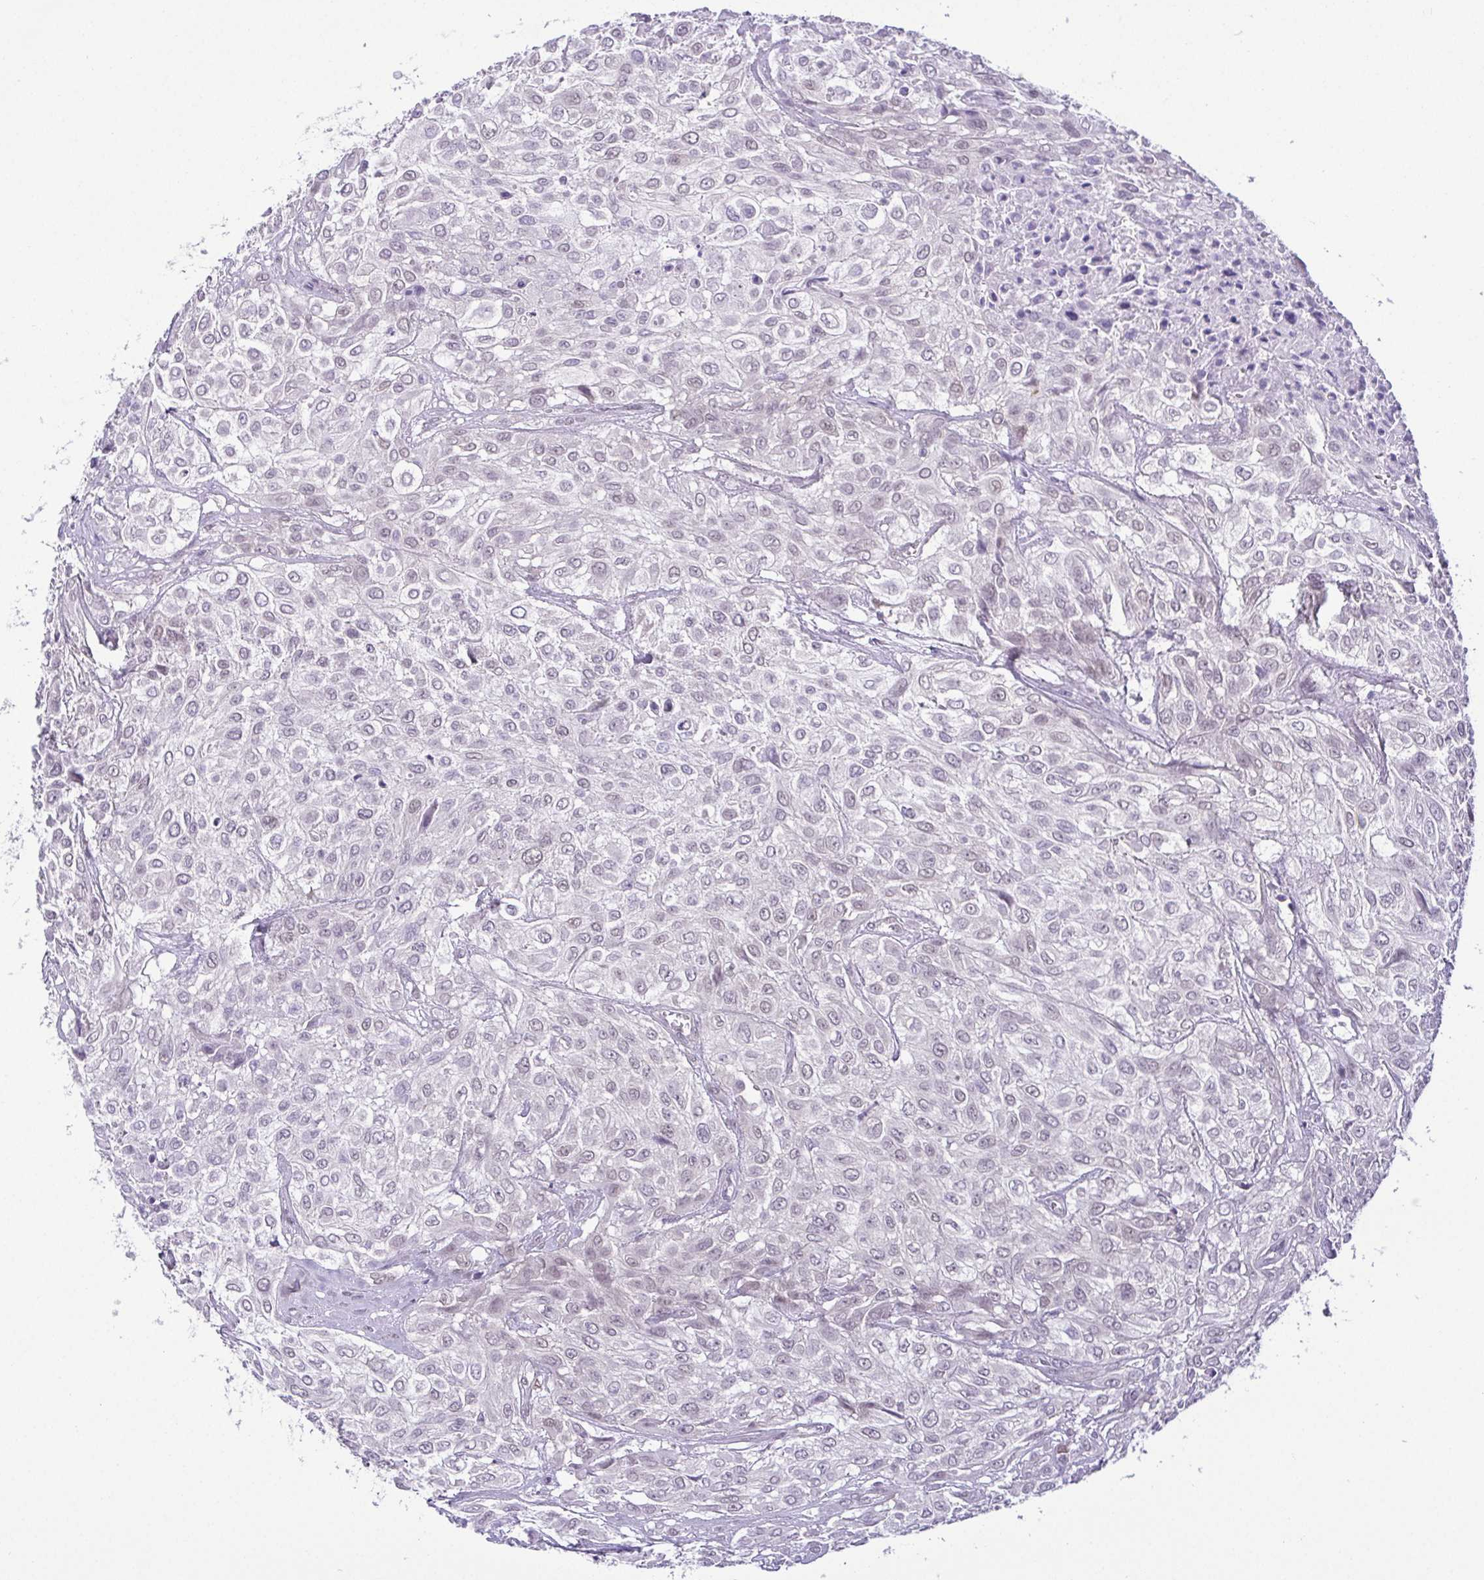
{"staining": {"intensity": "negative", "quantity": "none", "location": "none"}, "tissue": "urothelial cancer", "cell_type": "Tumor cells", "image_type": "cancer", "snomed": [{"axis": "morphology", "description": "Urothelial carcinoma, High grade"}, {"axis": "topography", "description": "Urinary bladder"}], "caption": "Tumor cells are negative for protein expression in human urothelial cancer.", "gene": "RBM3", "patient": {"sex": "male", "age": 57}}